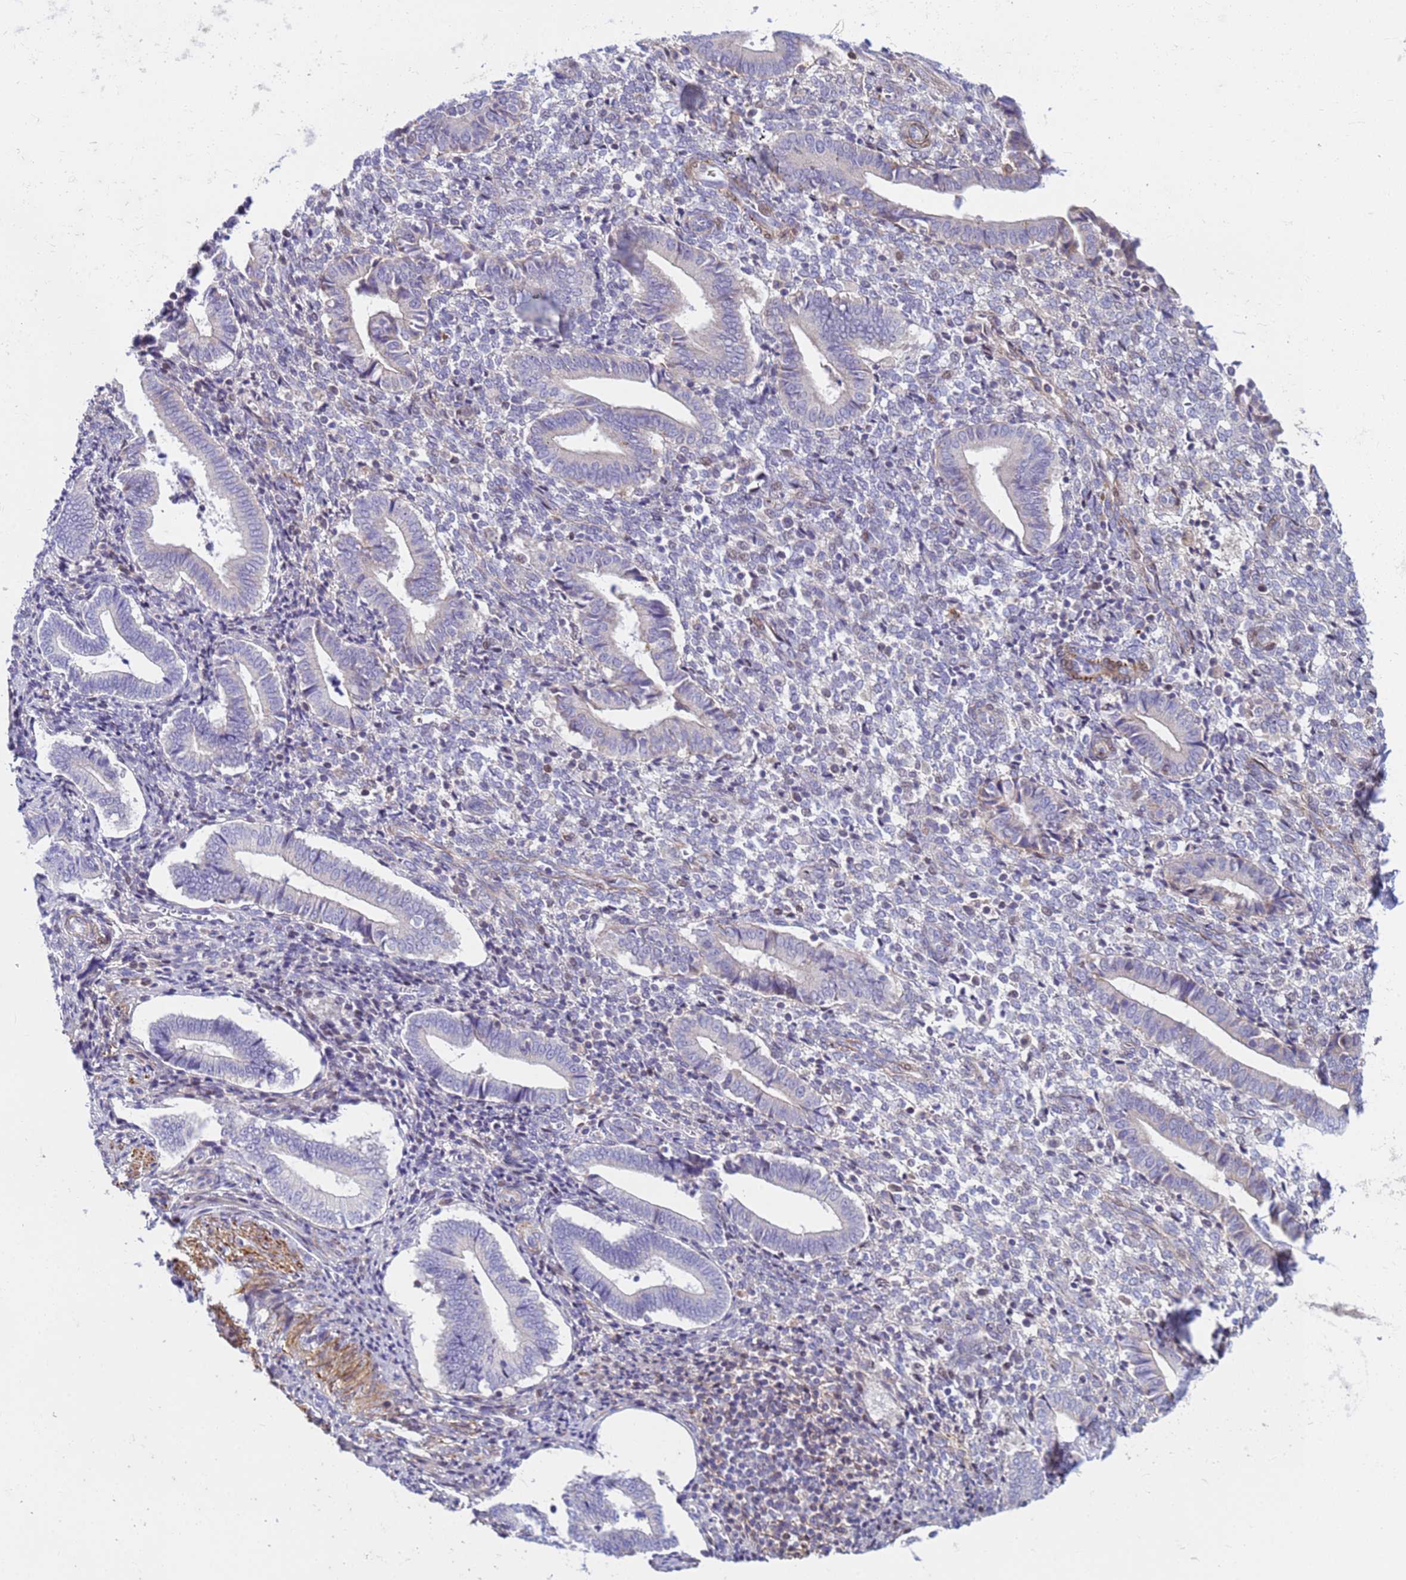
{"staining": {"intensity": "negative", "quantity": "none", "location": "none"}, "tissue": "endometrium", "cell_type": "Cells in endometrial stroma", "image_type": "normal", "snomed": [{"axis": "morphology", "description": "Normal tissue, NOS"}, {"axis": "topography", "description": "Other"}, {"axis": "topography", "description": "Endometrium"}], "caption": "Human endometrium stained for a protein using IHC displays no positivity in cells in endometrial stroma.", "gene": "P2RX7", "patient": {"sex": "female", "age": 44}}